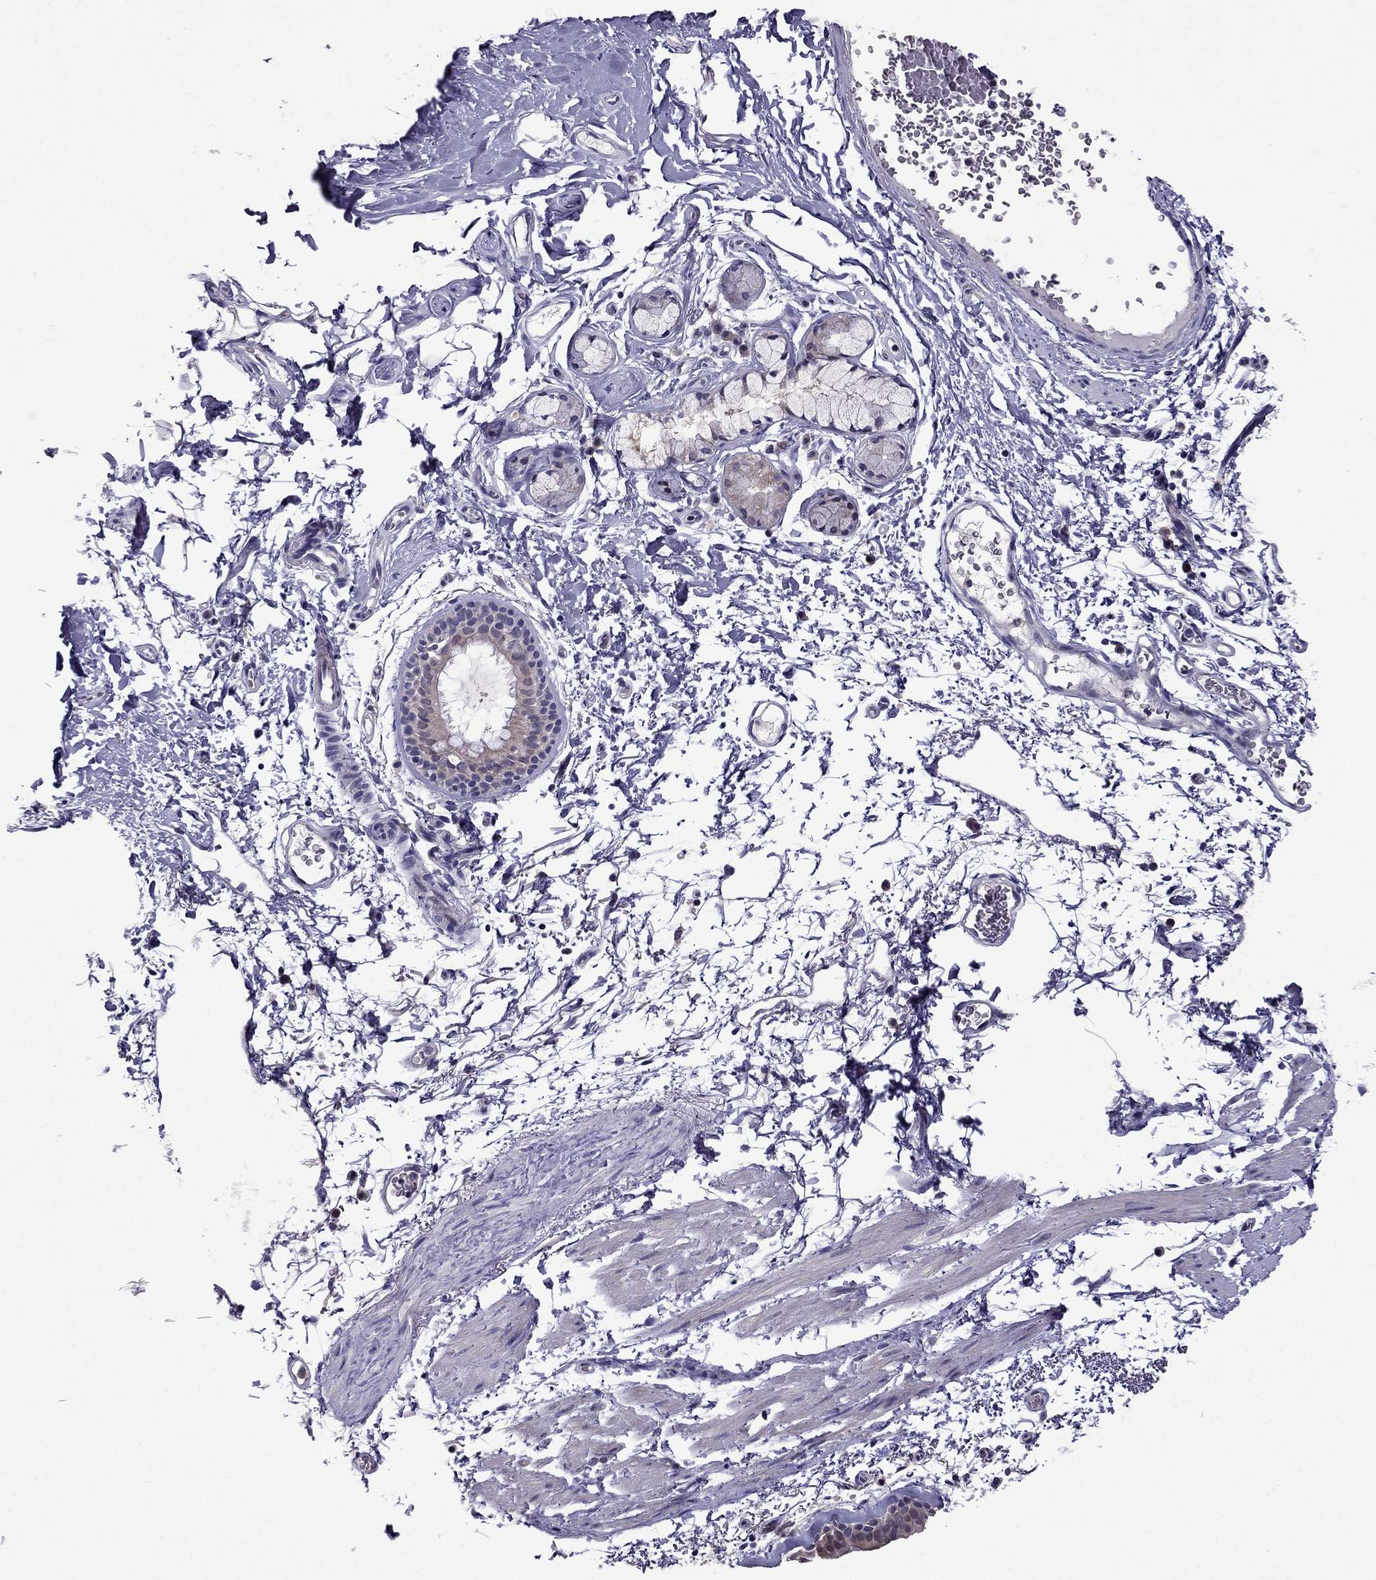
{"staining": {"intensity": "strong", "quantity": "<25%", "location": "nuclear"}, "tissue": "bronchus", "cell_type": "Respiratory epithelial cells", "image_type": "normal", "snomed": [{"axis": "morphology", "description": "Normal tissue, NOS"}, {"axis": "topography", "description": "Lymph node"}, {"axis": "topography", "description": "Bronchus"}], "caption": "This histopathology image exhibits benign bronchus stained with immunohistochemistry to label a protein in brown. The nuclear of respiratory epithelial cells show strong positivity for the protein. Nuclei are counter-stained blue.", "gene": "CDK5", "patient": {"sex": "female", "age": 70}}